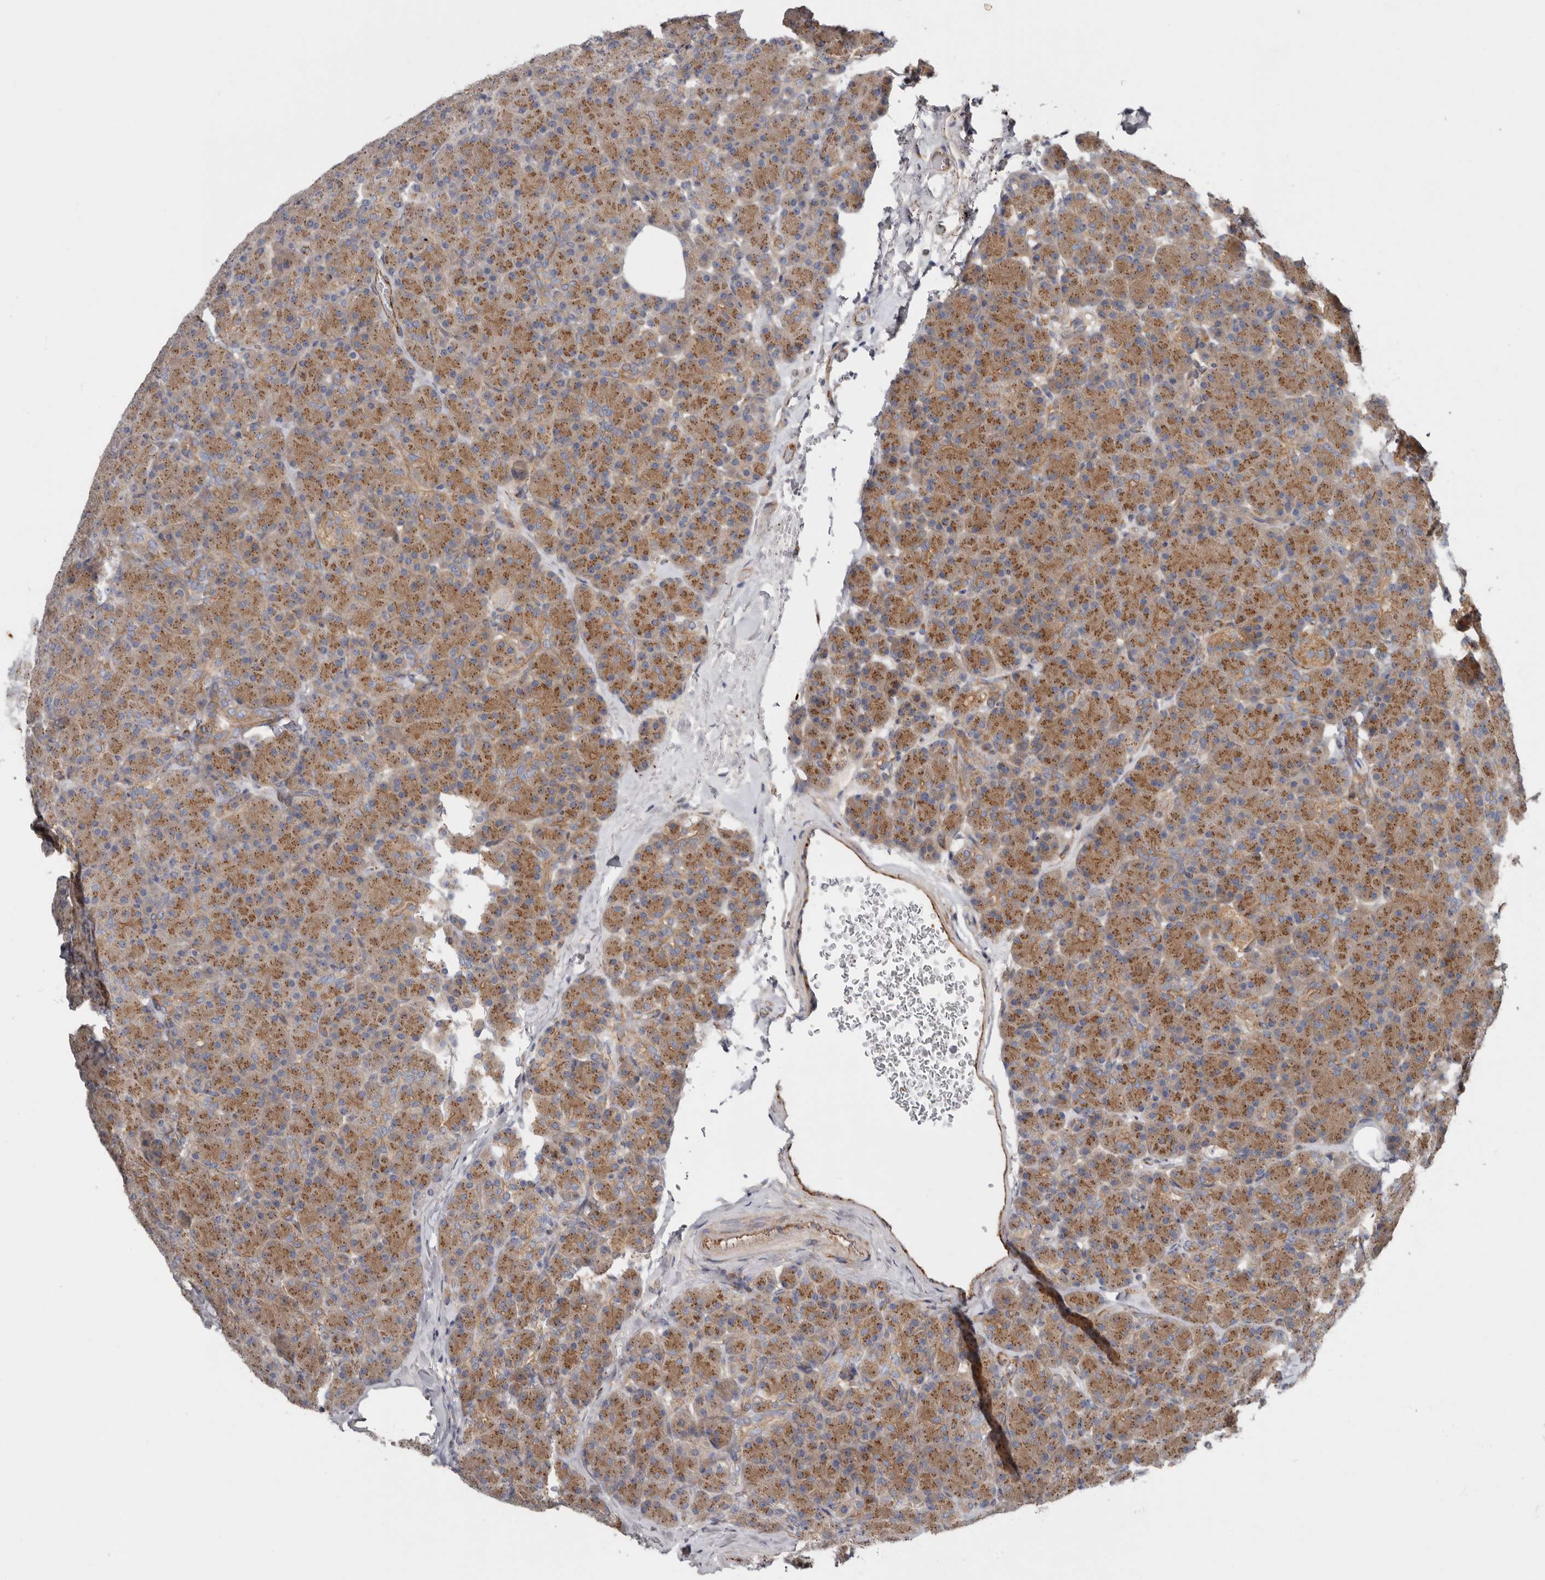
{"staining": {"intensity": "moderate", "quantity": ">75%", "location": "cytoplasmic/membranous"}, "tissue": "pancreas", "cell_type": "Exocrine glandular cells", "image_type": "normal", "snomed": [{"axis": "morphology", "description": "Normal tissue, NOS"}, {"axis": "topography", "description": "Pancreas"}], "caption": "Exocrine glandular cells show medium levels of moderate cytoplasmic/membranous expression in approximately >75% of cells in unremarkable human pancreas.", "gene": "LUZP1", "patient": {"sex": "female", "age": 43}}